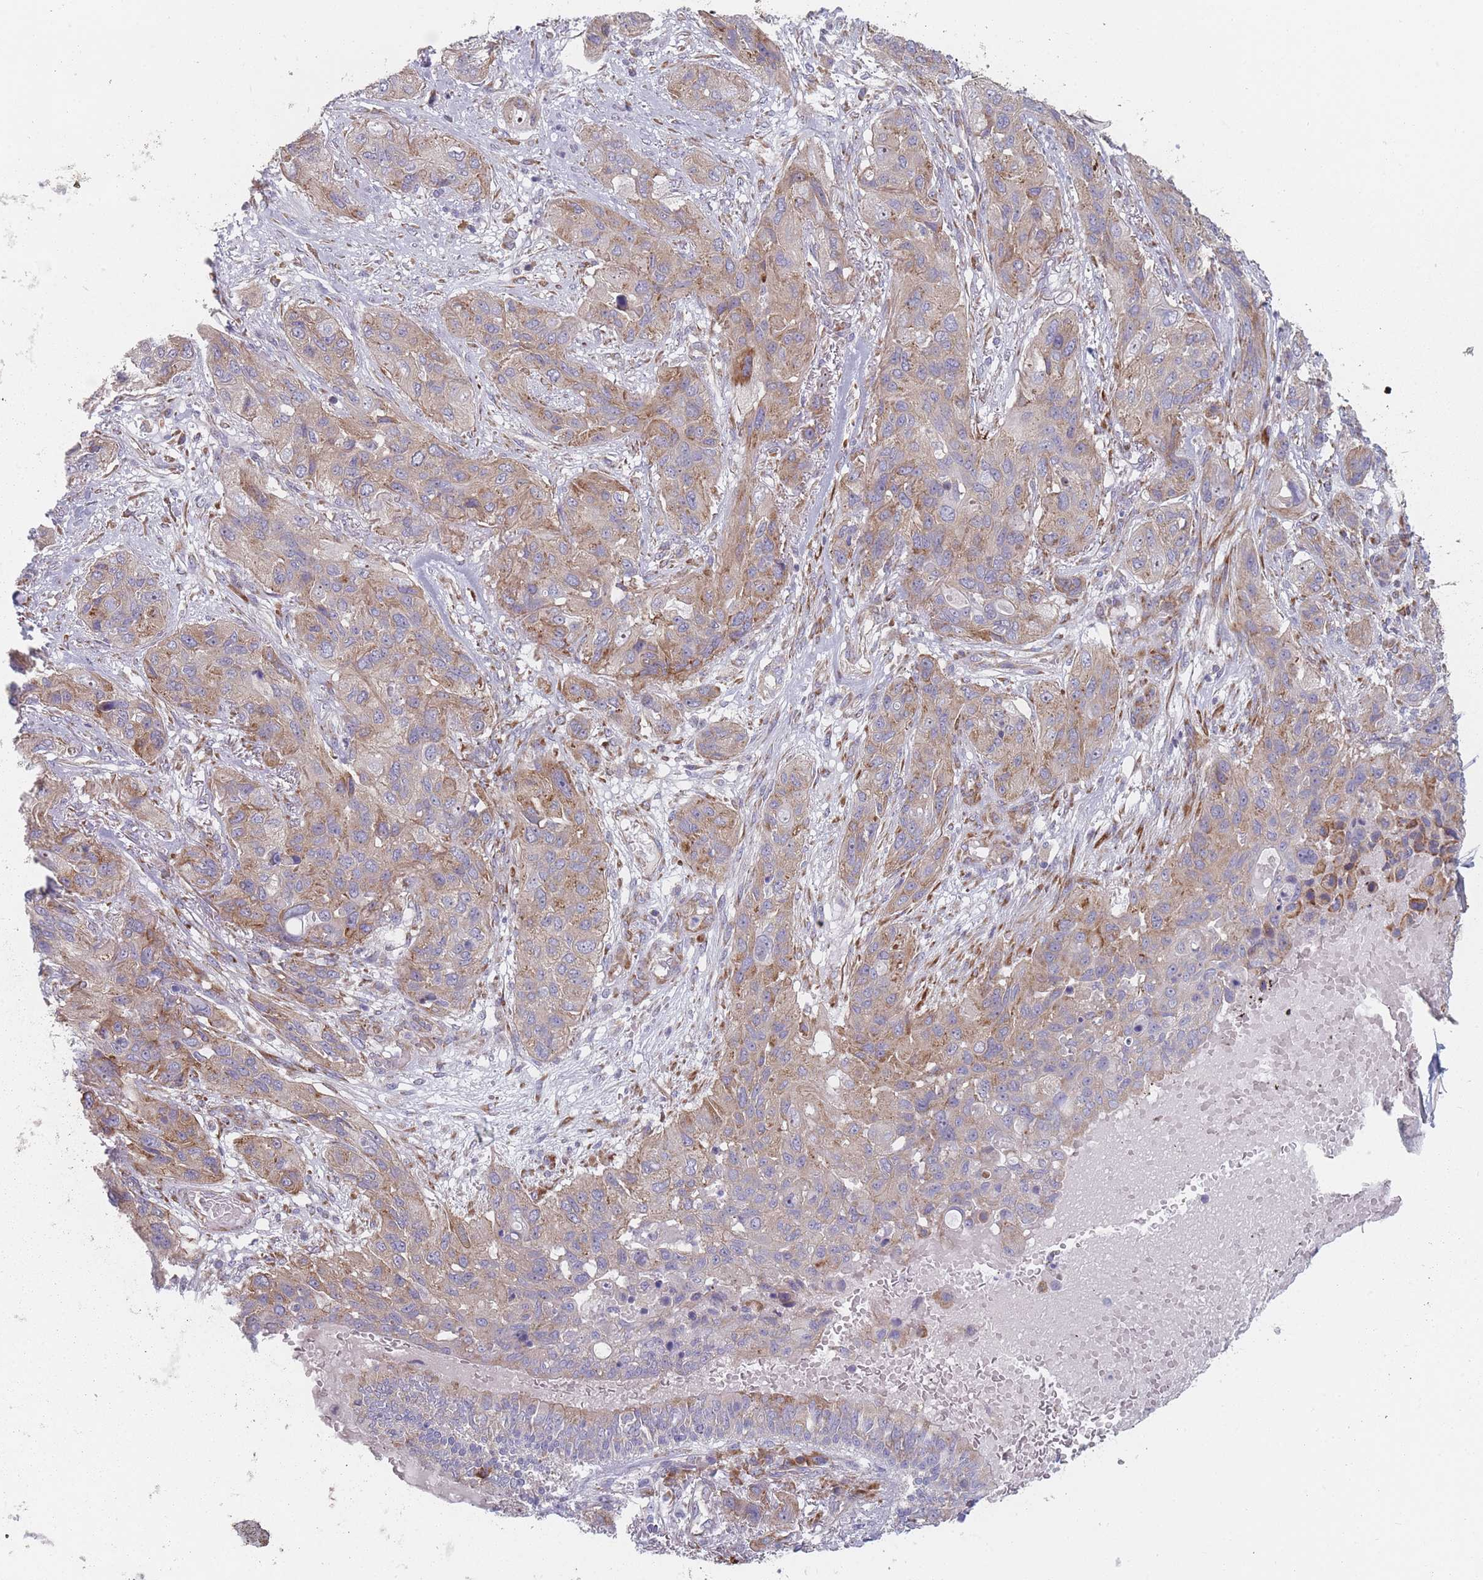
{"staining": {"intensity": "weak", "quantity": ">75%", "location": "cytoplasmic/membranous"}, "tissue": "lung cancer", "cell_type": "Tumor cells", "image_type": "cancer", "snomed": [{"axis": "morphology", "description": "Squamous cell carcinoma, NOS"}, {"axis": "topography", "description": "Lung"}], "caption": "Lung squamous cell carcinoma stained for a protein (brown) displays weak cytoplasmic/membranous positive positivity in about >75% of tumor cells.", "gene": "CACNG5", "patient": {"sex": "female", "age": 70}}